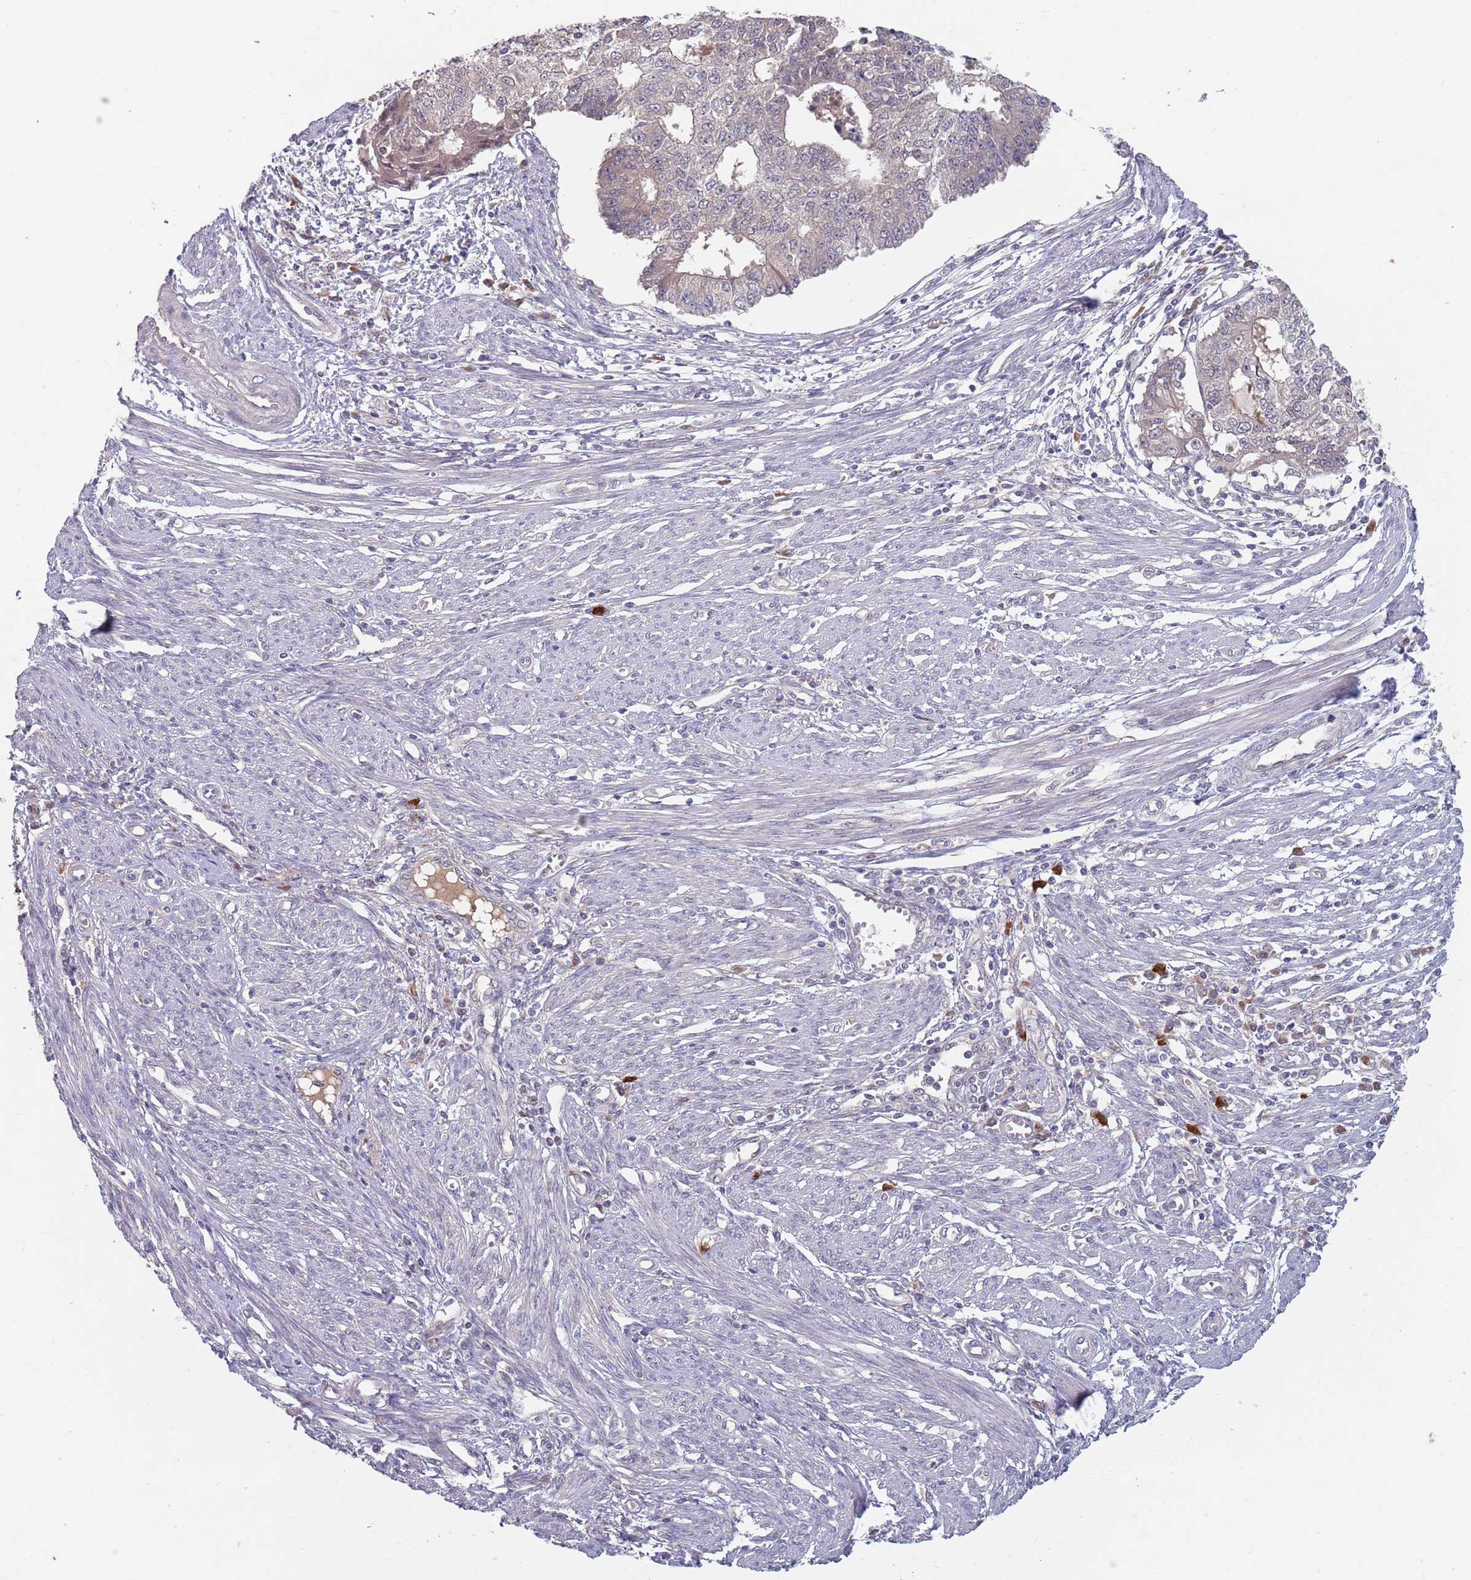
{"staining": {"intensity": "weak", "quantity": "<25%", "location": "cytoplasmic/membranous"}, "tissue": "endometrial cancer", "cell_type": "Tumor cells", "image_type": "cancer", "snomed": [{"axis": "morphology", "description": "Adenocarcinoma, NOS"}, {"axis": "topography", "description": "Endometrium"}], "caption": "Immunohistochemistry (IHC) histopathology image of endometrial cancer stained for a protein (brown), which shows no staining in tumor cells.", "gene": "TYW1", "patient": {"sex": "female", "age": 56}}